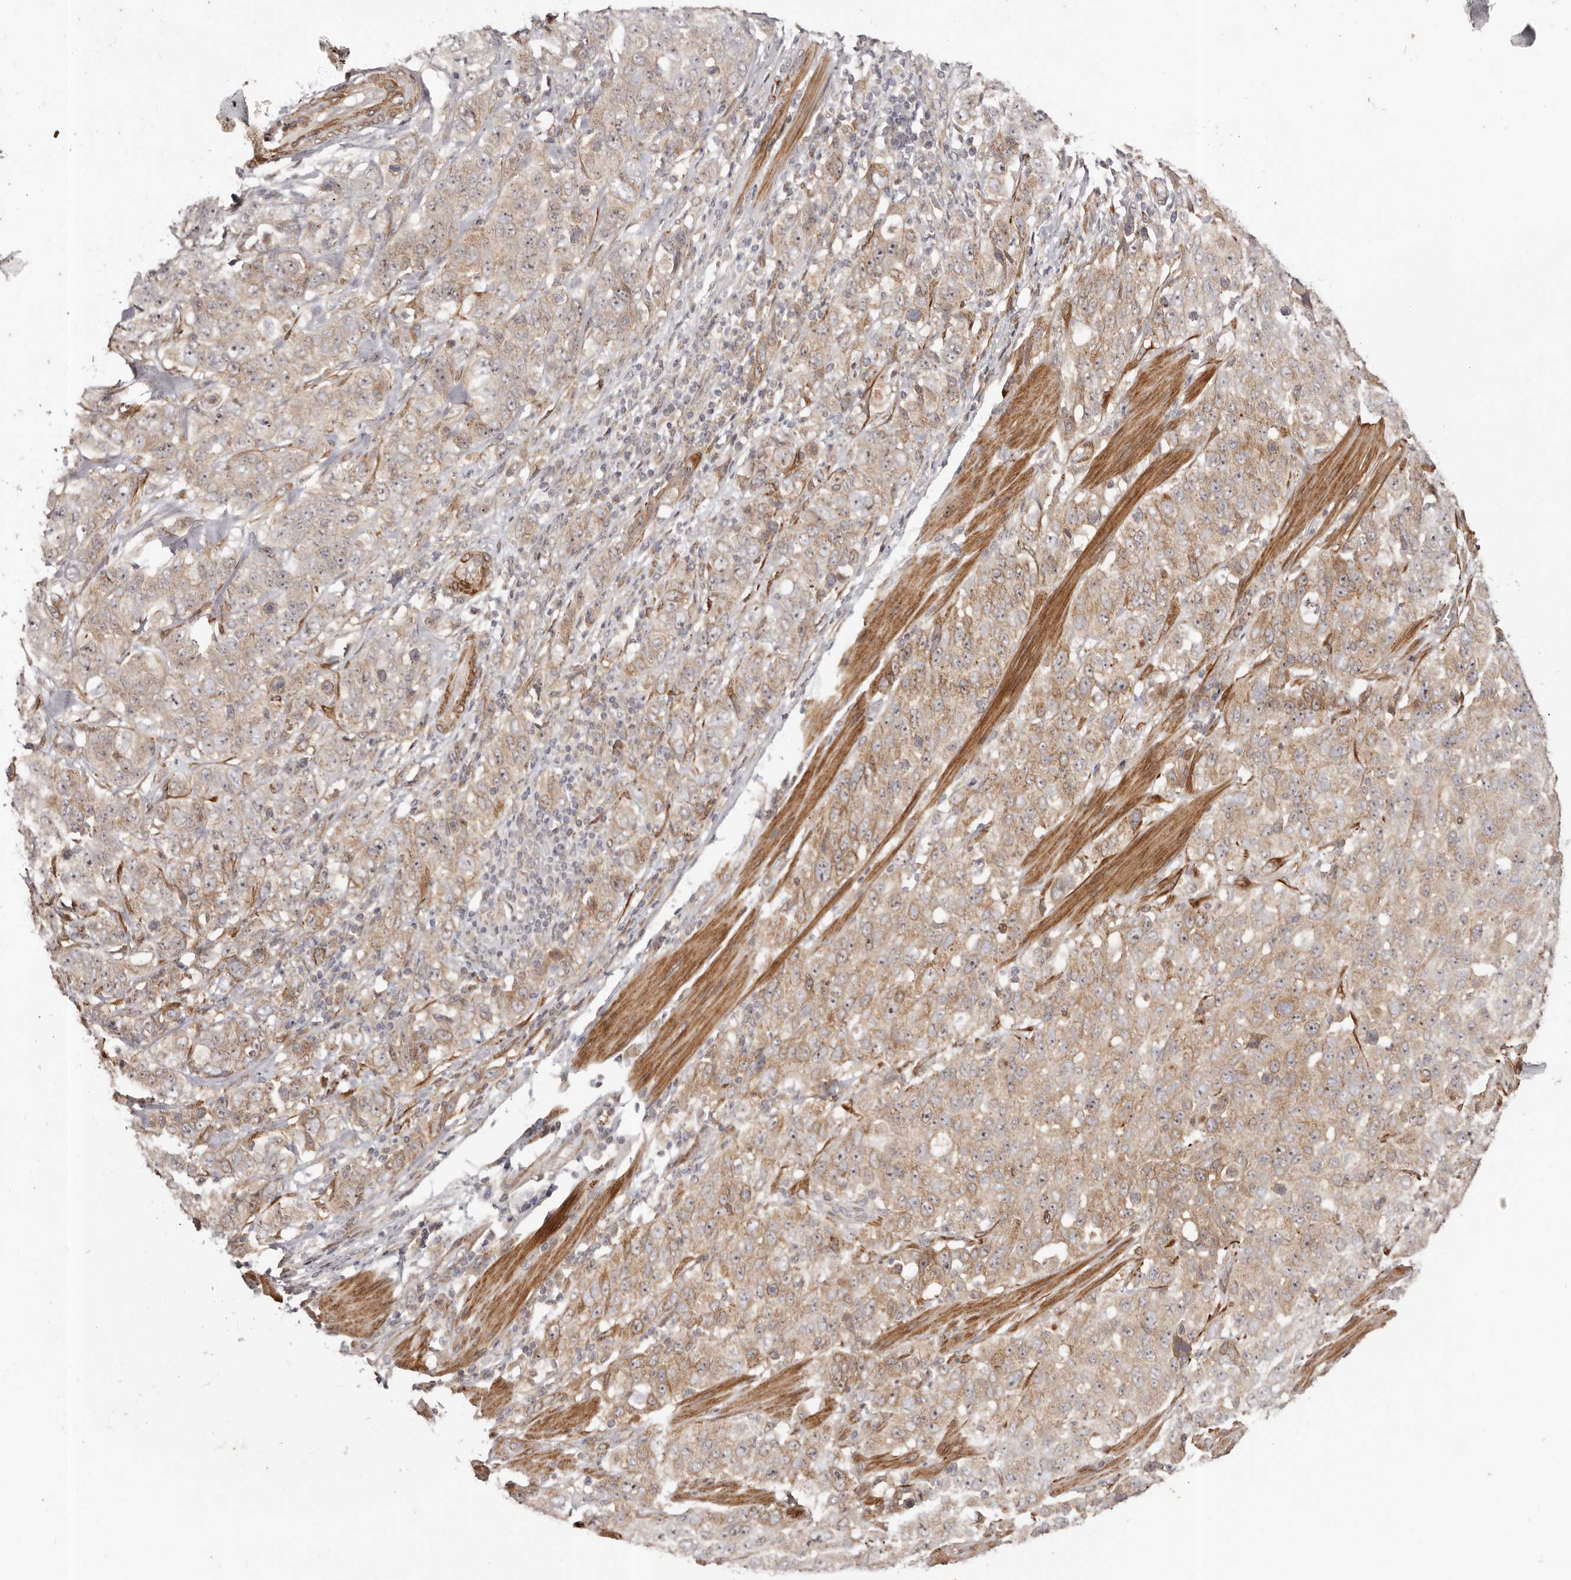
{"staining": {"intensity": "weak", "quantity": ">75%", "location": "cytoplasmic/membranous"}, "tissue": "stomach cancer", "cell_type": "Tumor cells", "image_type": "cancer", "snomed": [{"axis": "morphology", "description": "Adenocarcinoma, NOS"}, {"axis": "topography", "description": "Stomach"}], "caption": "Human adenocarcinoma (stomach) stained for a protein (brown) demonstrates weak cytoplasmic/membranous positive expression in about >75% of tumor cells.", "gene": "MICAL2", "patient": {"sex": "male", "age": 48}}